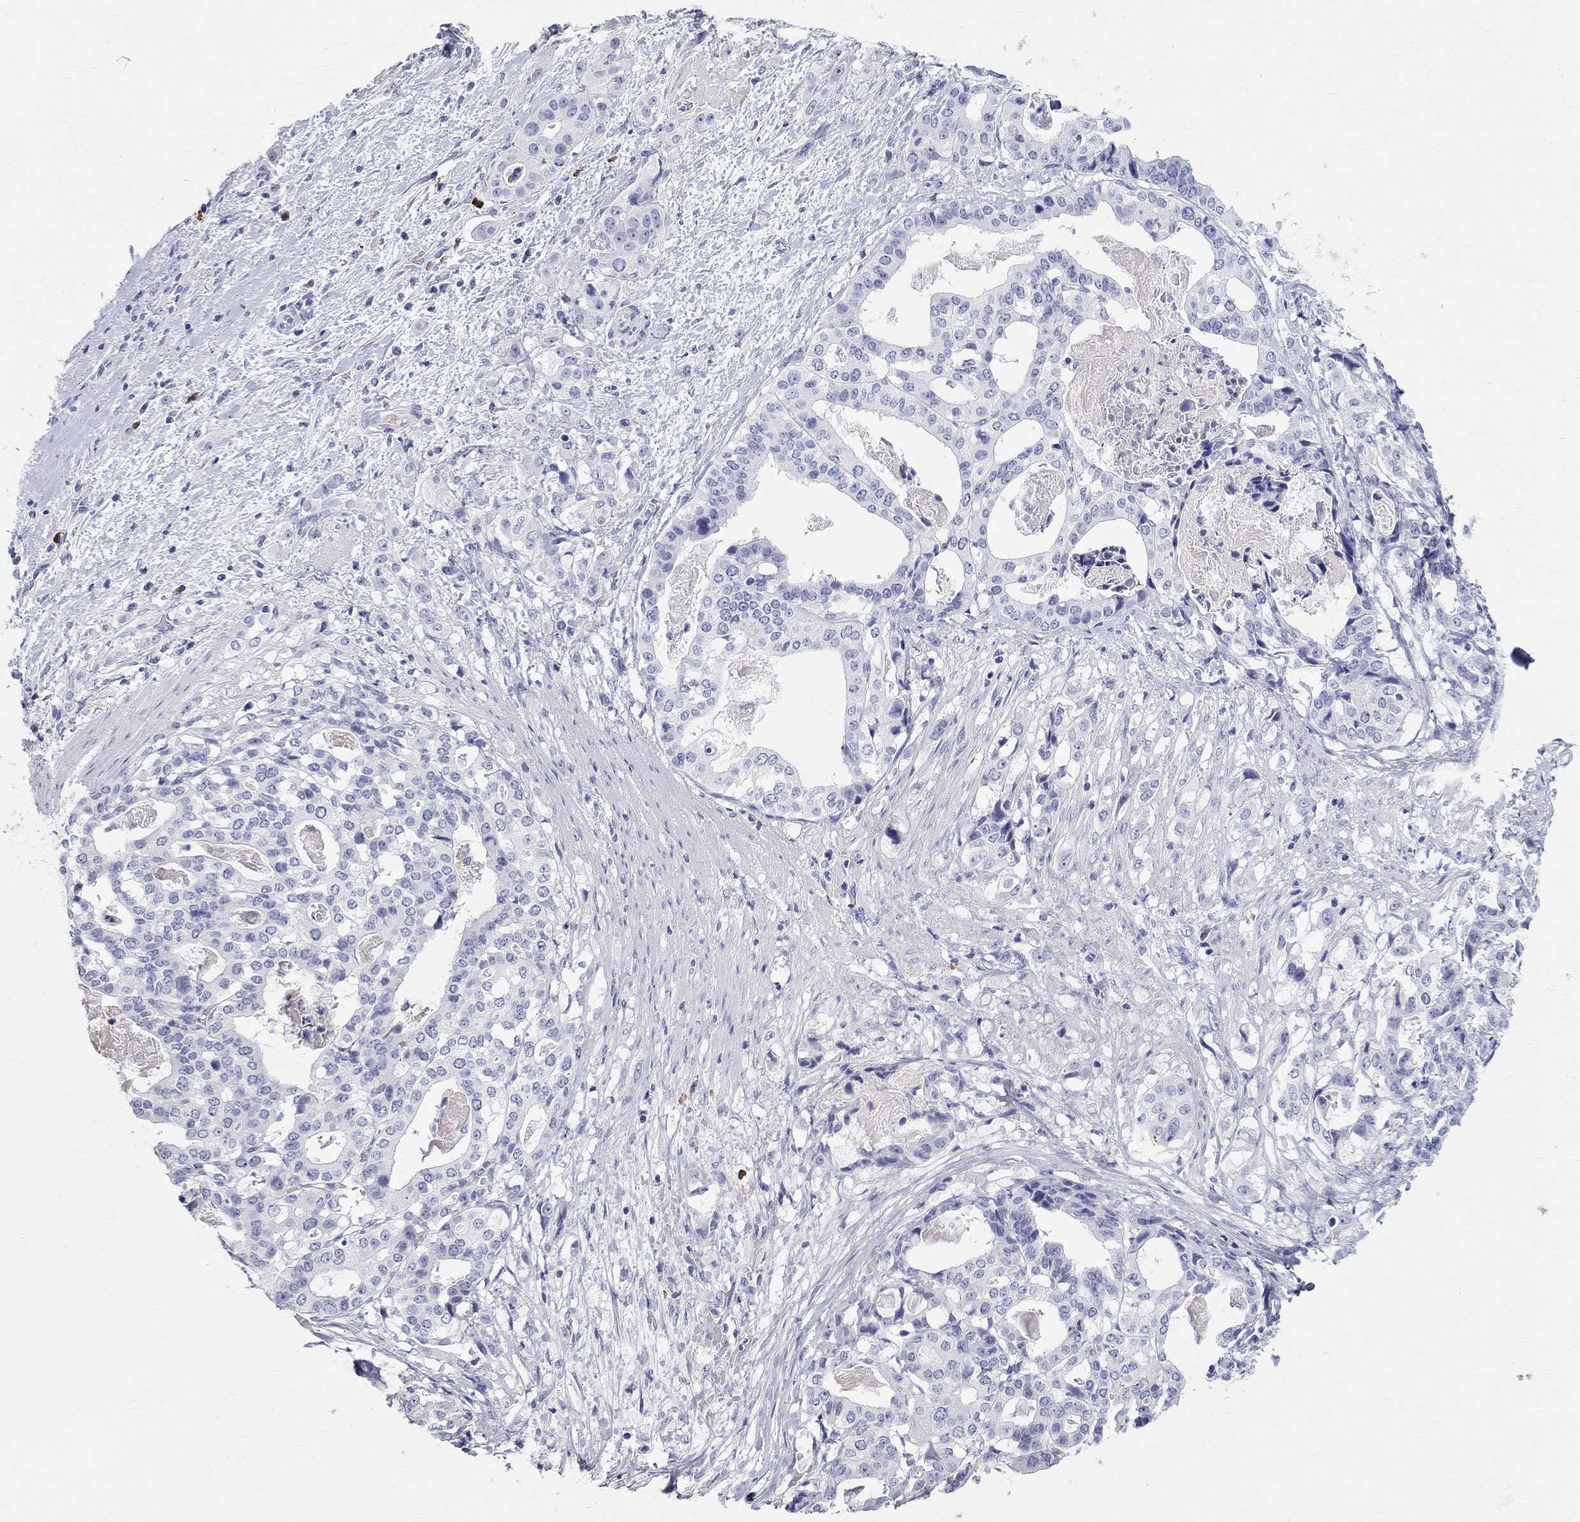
{"staining": {"intensity": "negative", "quantity": "none", "location": "none"}, "tissue": "stomach cancer", "cell_type": "Tumor cells", "image_type": "cancer", "snomed": [{"axis": "morphology", "description": "Adenocarcinoma, NOS"}, {"axis": "topography", "description": "Stomach"}], "caption": "Immunohistochemistry (IHC) of stomach adenocarcinoma displays no positivity in tumor cells.", "gene": "PHOX2B", "patient": {"sex": "male", "age": 48}}